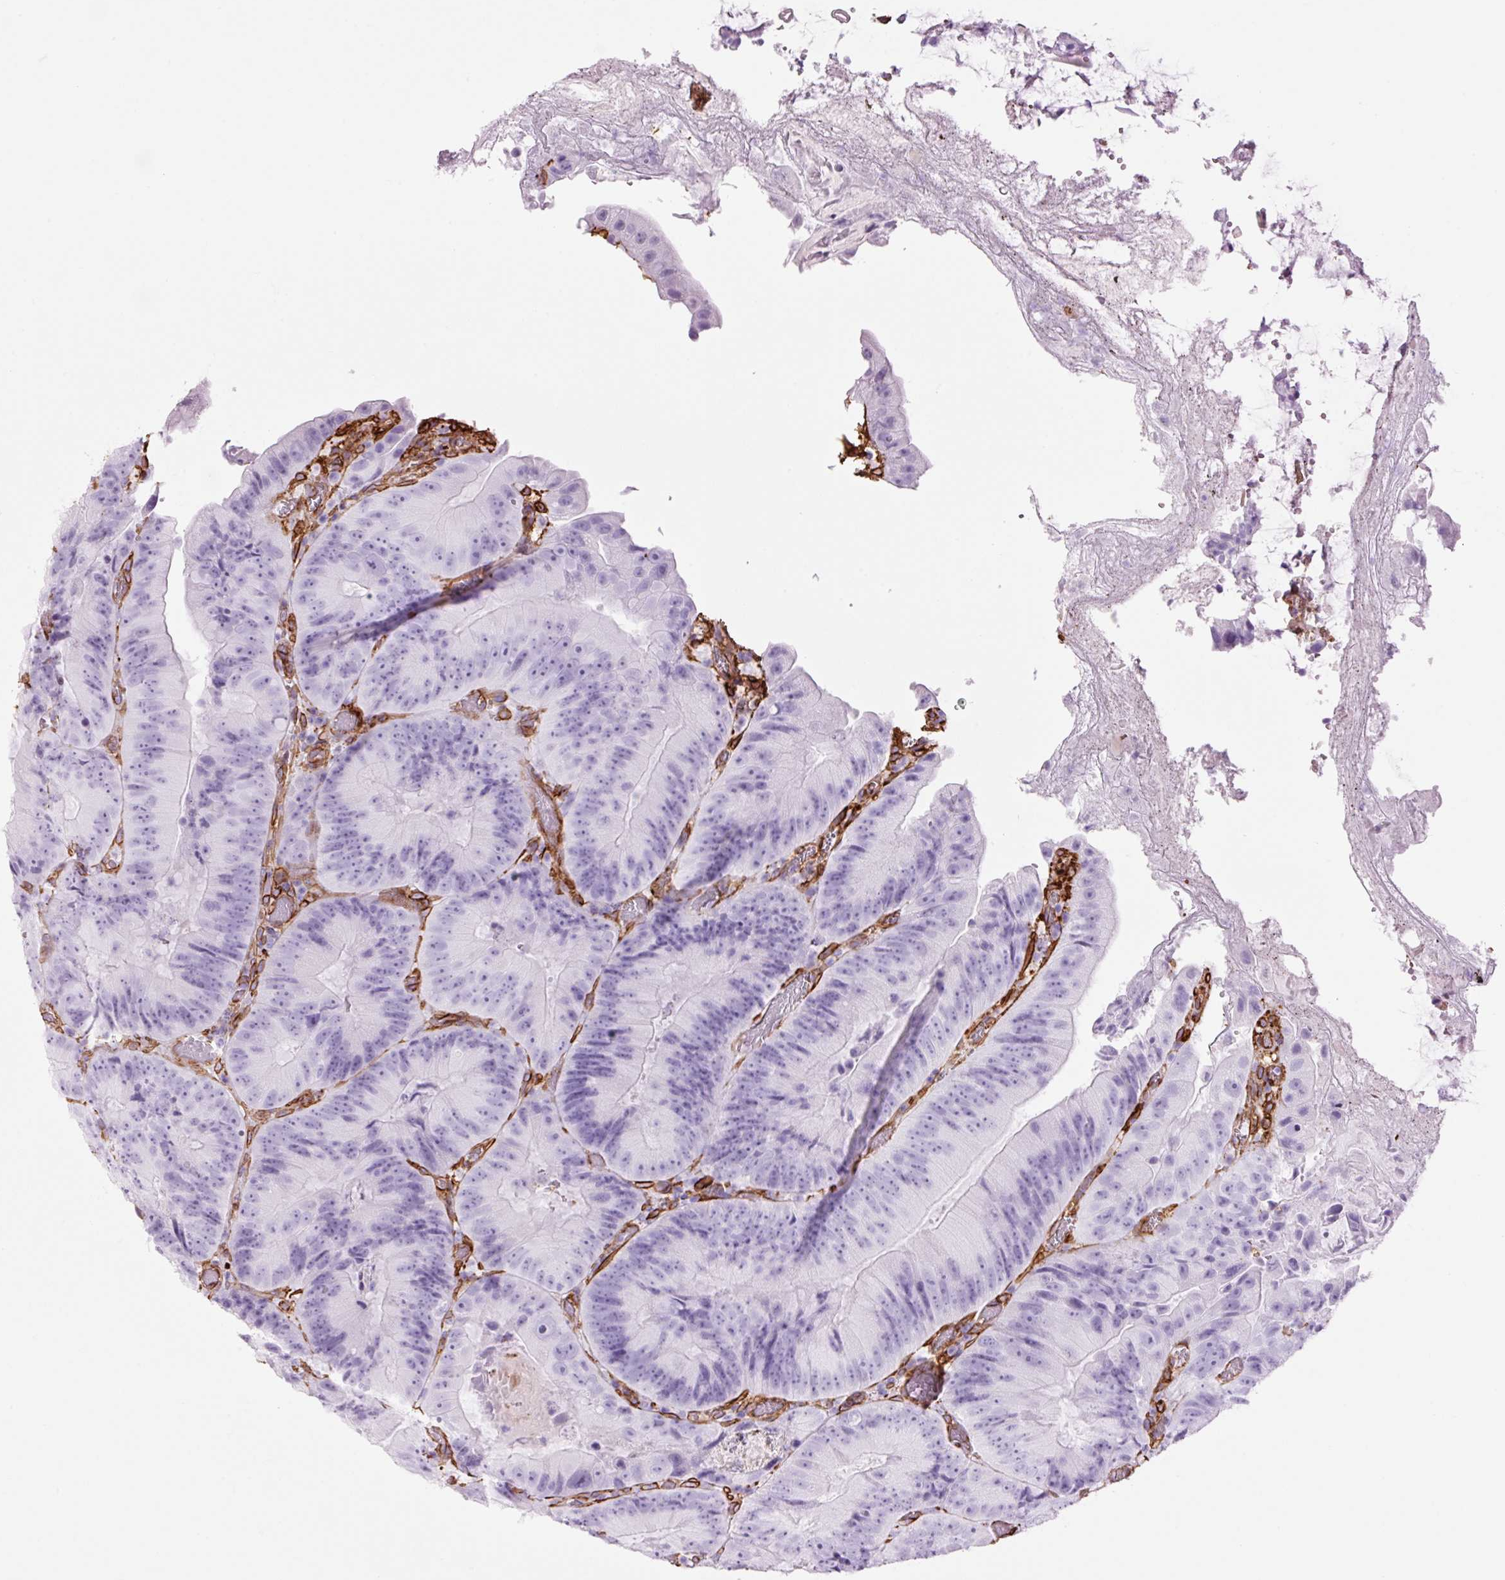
{"staining": {"intensity": "negative", "quantity": "none", "location": "none"}, "tissue": "colorectal cancer", "cell_type": "Tumor cells", "image_type": "cancer", "snomed": [{"axis": "morphology", "description": "Adenocarcinoma, NOS"}, {"axis": "topography", "description": "Colon"}], "caption": "Immunohistochemical staining of colorectal adenocarcinoma exhibits no significant positivity in tumor cells.", "gene": "CAV1", "patient": {"sex": "female", "age": 86}}